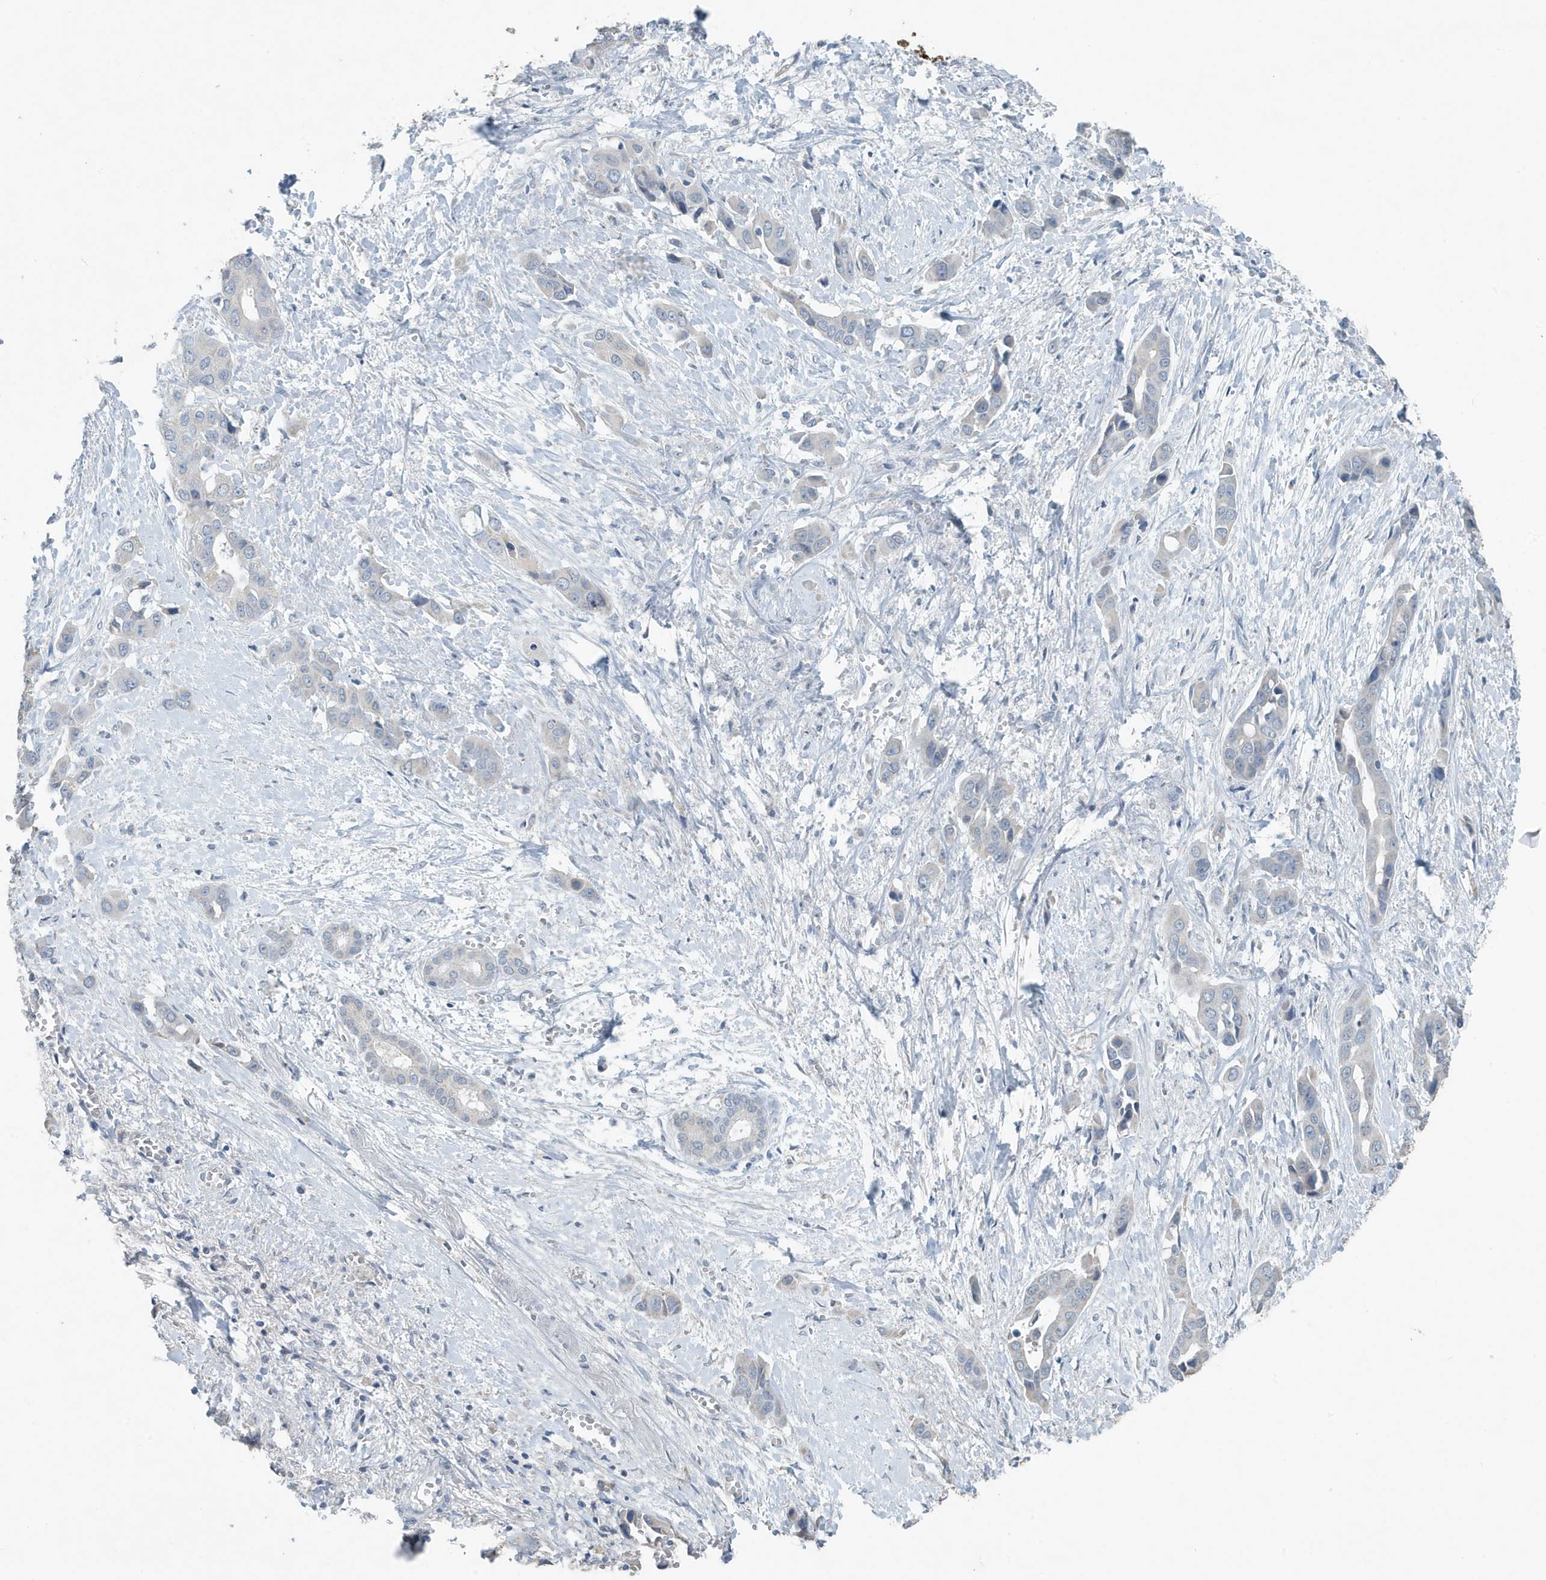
{"staining": {"intensity": "negative", "quantity": "none", "location": "none"}, "tissue": "liver cancer", "cell_type": "Tumor cells", "image_type": "cancer", "snomed": [{"axis": "morphology", "description": "Cholangiocarcinoma"}, {"axis": "topography", "description": "Liver"}], "caption": "This is an immunohistochemistry (IHC) photomicrograph of liver cancer (cholangiocarcinoma). There is no positivity in tumor cells.", "gene": "UGT2B4", "patient": {"sex": "female", "age": 52}}